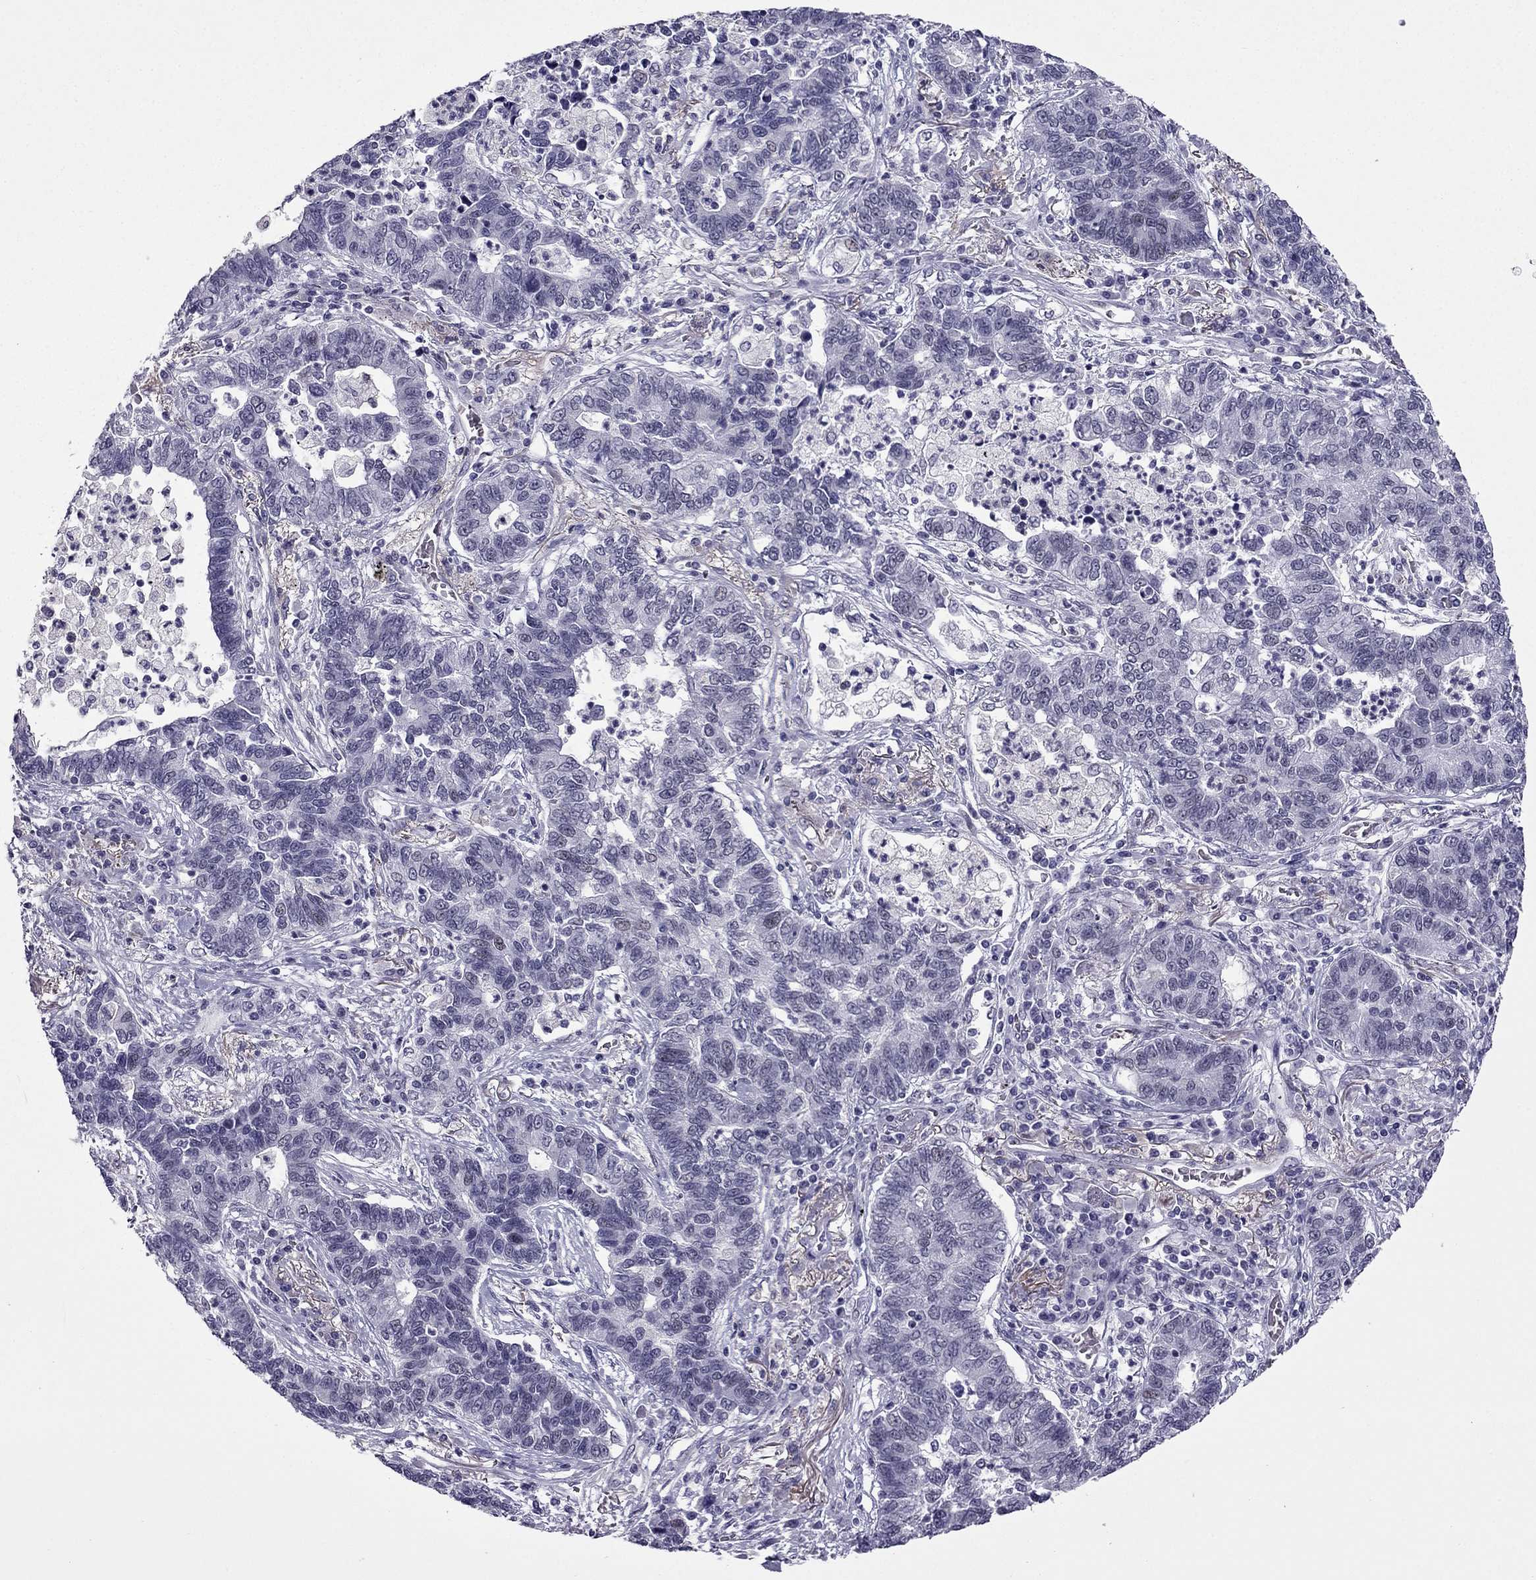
{"staining": {"intensity": "negative", "quantity": "none", "location": "none"}, "tissue": "lung cancer", "cell_type": "Tumor cells", "image_type": "cancer", "snomed": [{"axis": "morphology", "description": "Adenocarcinoma, NOS"}, {"axis": "topography", "description": "Lung"}], "caption": "There is no significant positivity in tumor cells of lung cancer (adenocarcinoma).", "gene": "MYLK3", "patient": {"sex": "female", "age": 57}}